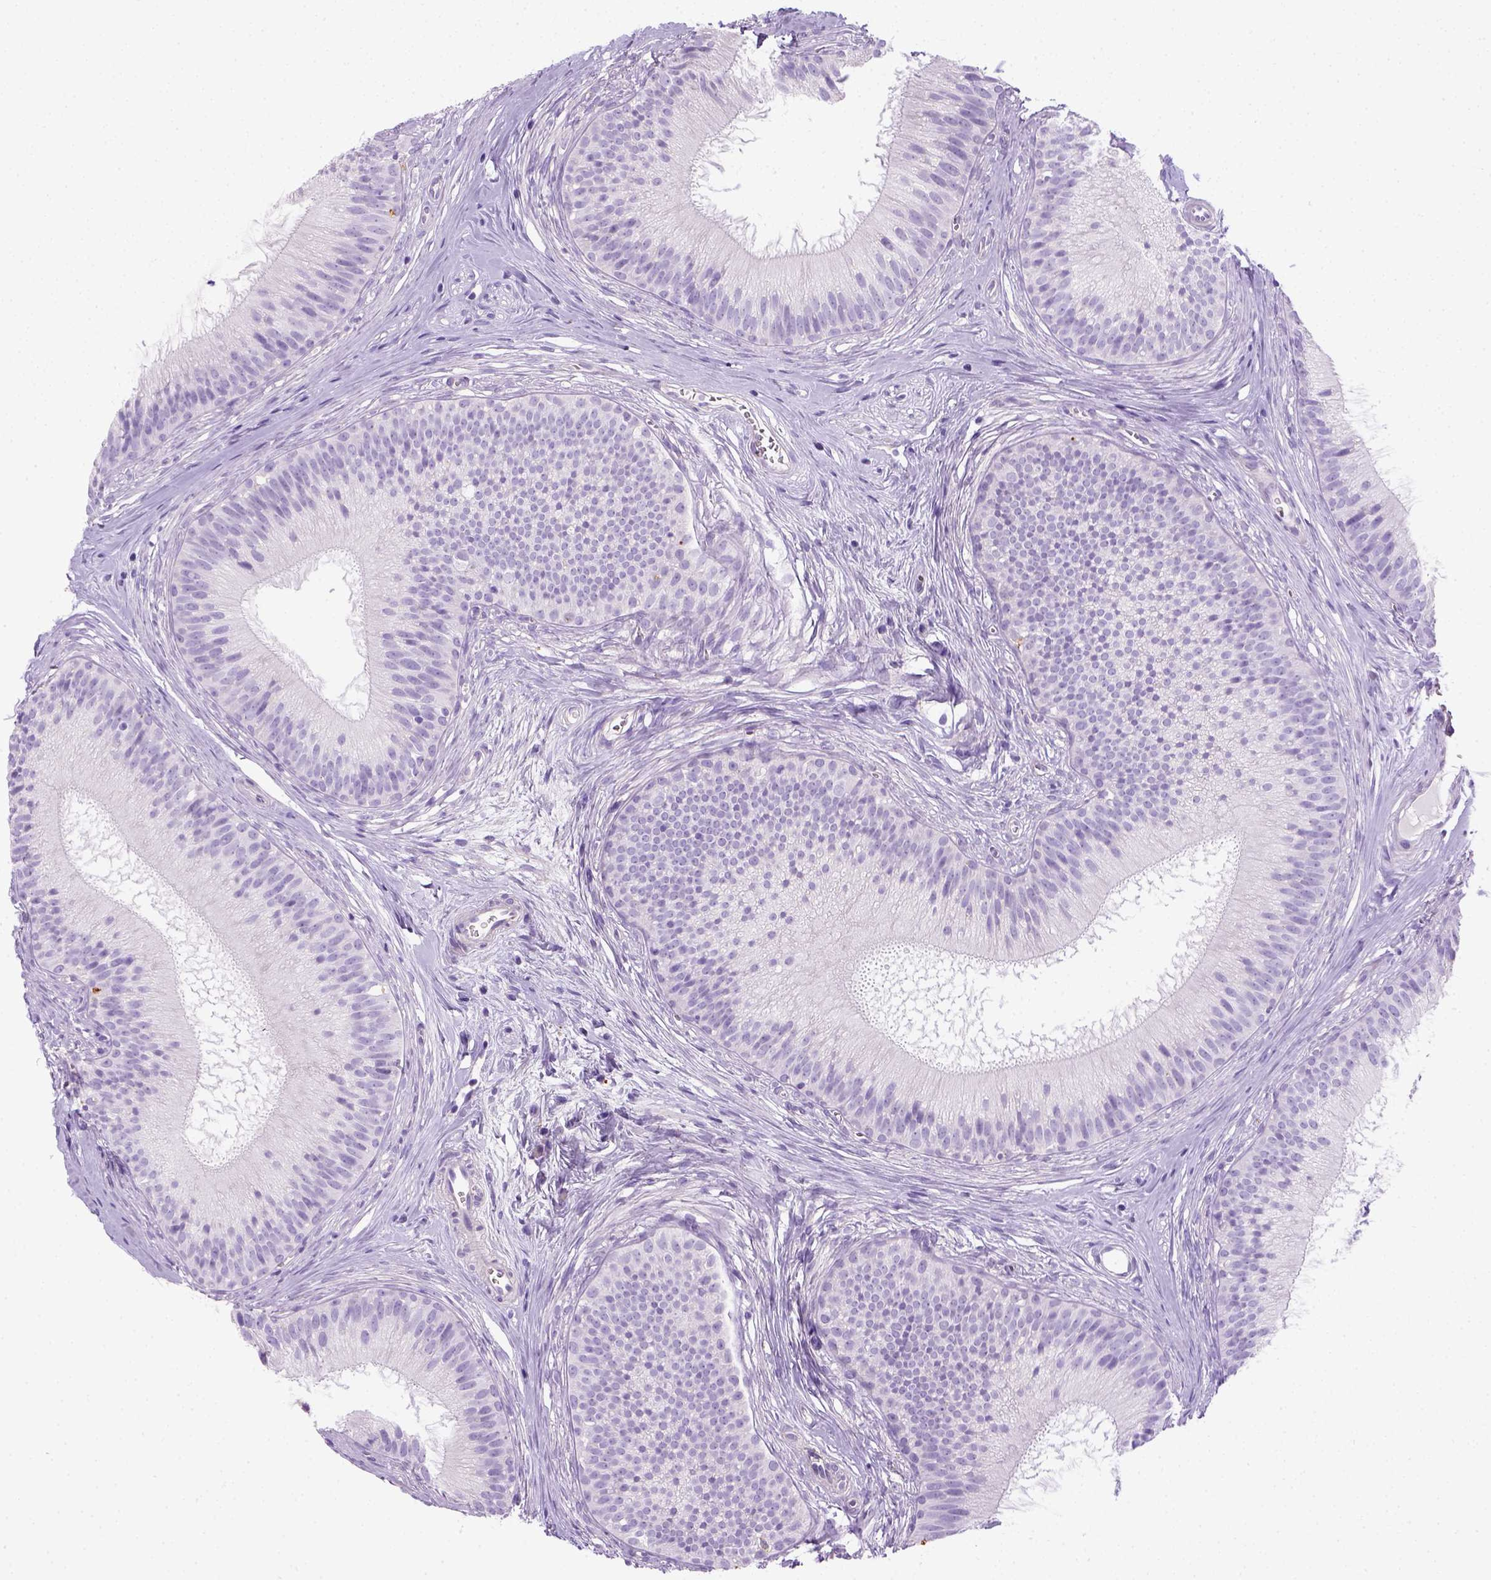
{"staining": {"intensity": "negative", "quantity": "none", "location": "none"}, "tissue": "epididymis", "cell_type": "Glandular cells", "image_type": "normal", "snomed": [{"axis": "morphology", "description": "Normal tissue, NOS"}, {"axis": "topography", "description": "Epididymis"}], "caption": "This micrograph is of unremarkable epididymis stained with IHC to label a protein in brown with the nuclei are counter-stained blue. There is no staining in glandular cells.", "gene": "KRT71", "patient": {"sex": "male", "age": 24}}